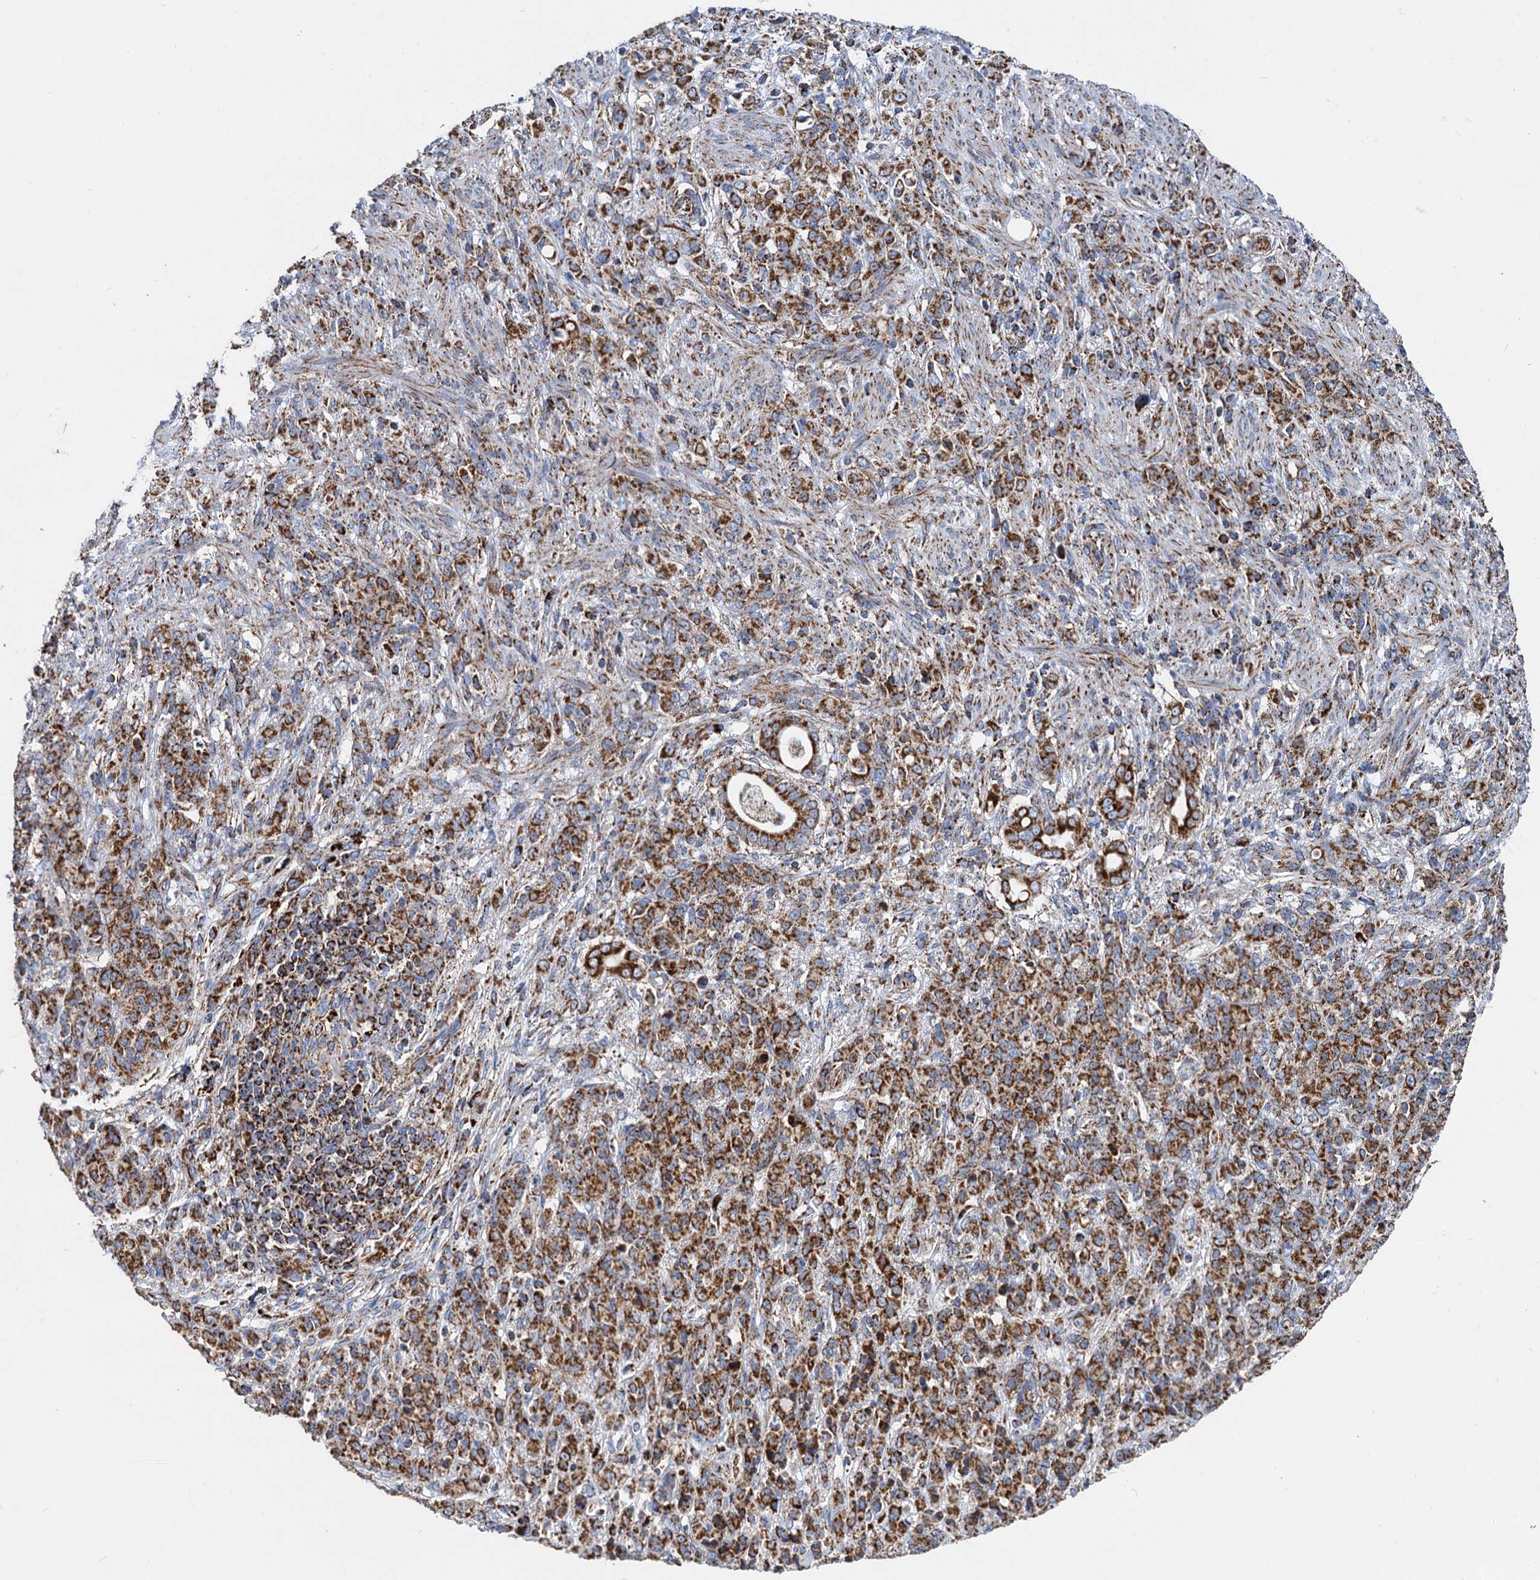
{"staining": {"intensity": "strong", "quantity": ">75%", "location": "cytoplasmic/membranous"}, "tissue": "stomach cancer", "cell_type": "Tumor cells", "image_type": "cancer", "snomed": [{"axis": "morphology", "description": "Adenocarcinoma, NOS"}, {"axis": "topography", "description": "Stomach"}], "caption": "Immunohistochemistry (DAB (3,3'-diaminobenzidine)) staining of human stomach cancer exhibits strong cytoplasmic/membranous protein positivity in about >75% of tumor cells.", "gene": "TIMM10", "patient": {"sex": "female", "age": 79}}